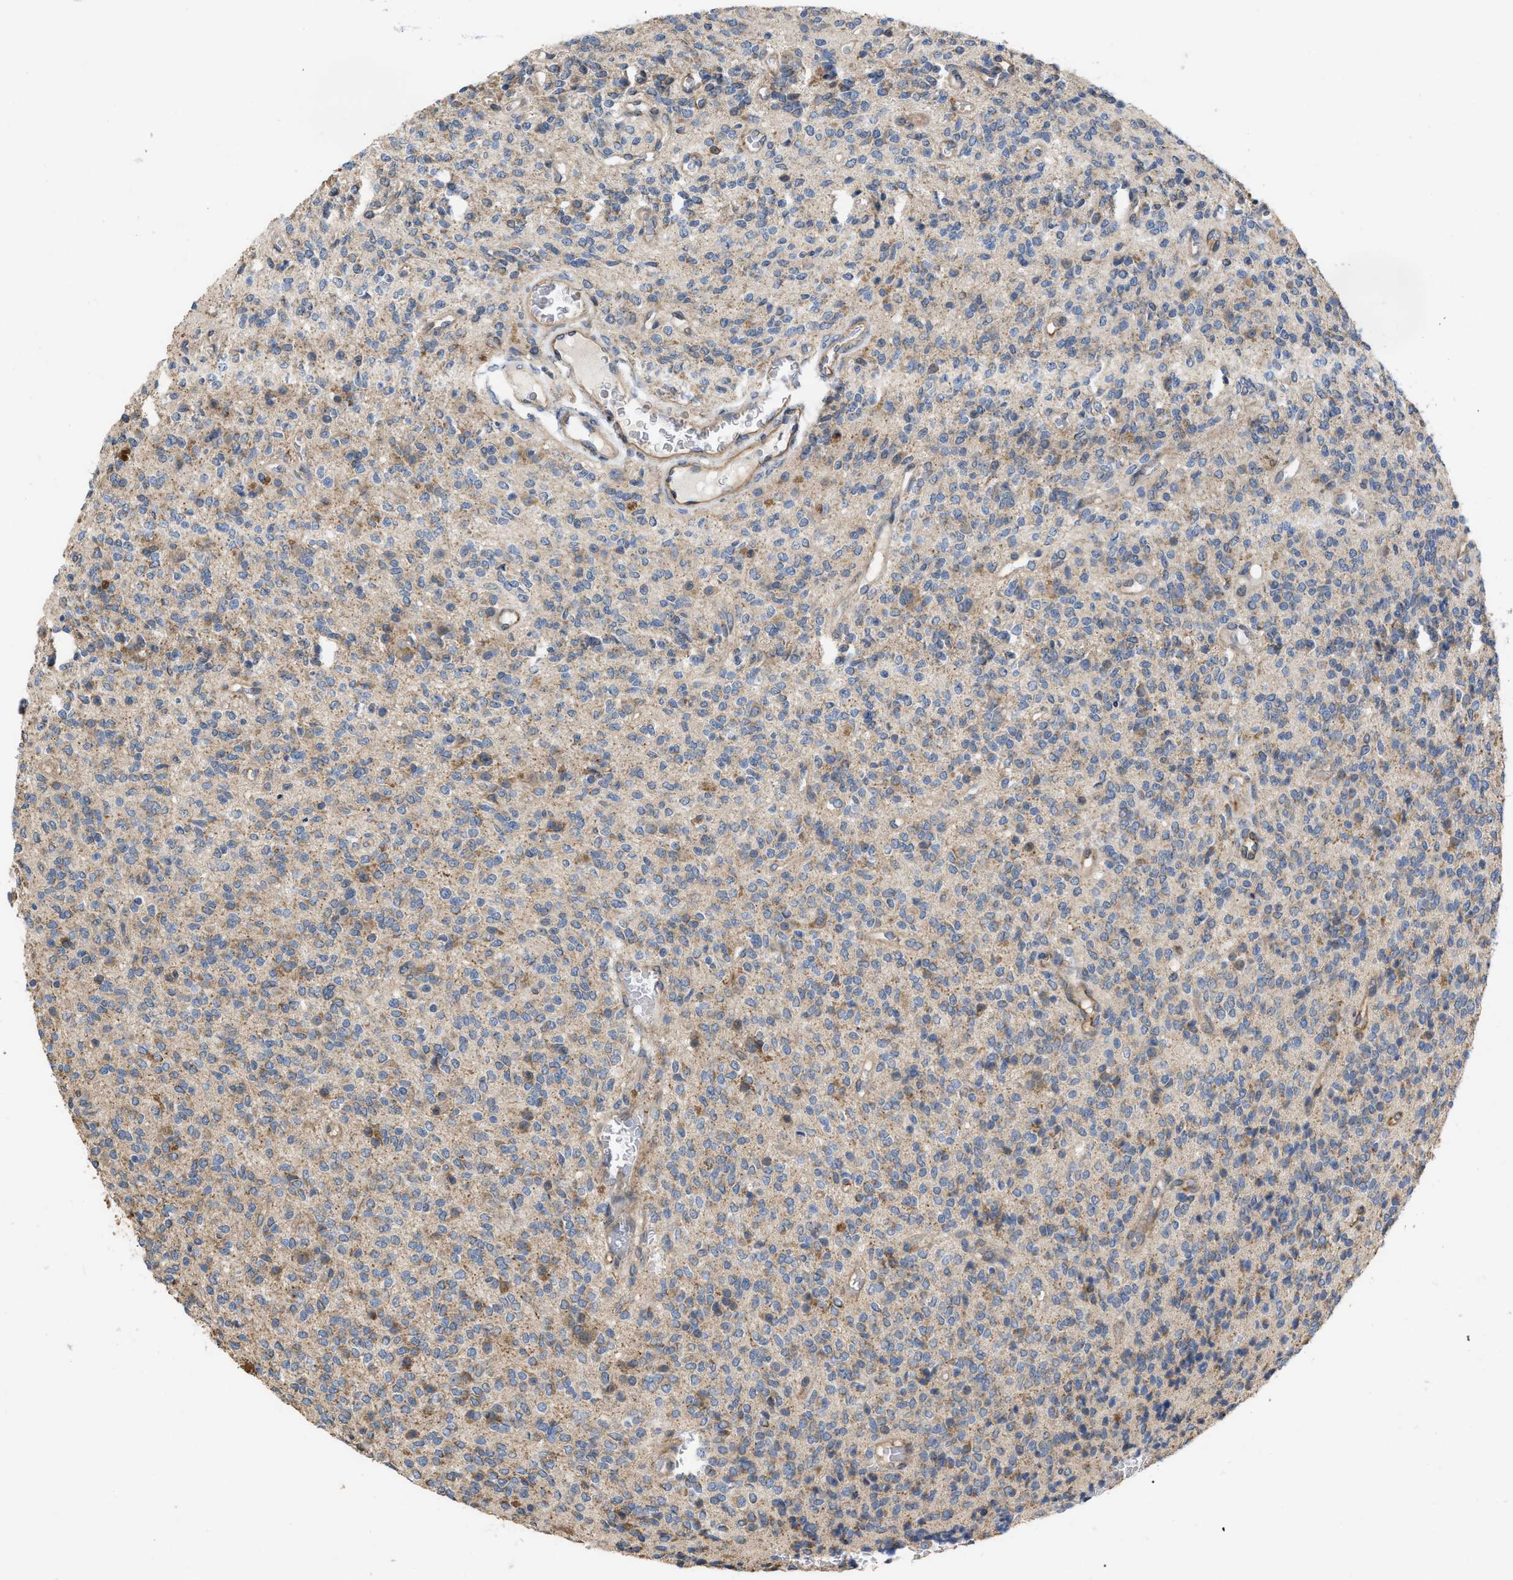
{"staining": {"intensity": "weak", "quantity": "25%-75%", "location": "cytoplasmic/membranous"}, "tissue": "glioma", "cell_type": "Tumor cells", "image_type": "cancer", "snomed": [{"axis": "morphology", "description": "Glioma, malignant, High grade"}, {"axis": "topography", "description": "Brain"}], "caption": "Immunohistochemical staining of human high-grade glioma (malignant) demonstrates low levels of weak cytoplasmic/membranous protein staining in about 25%-75% of tumor cells.", "gene": "SLC4A11", "patient": {"sex": "male", "age": 34}}